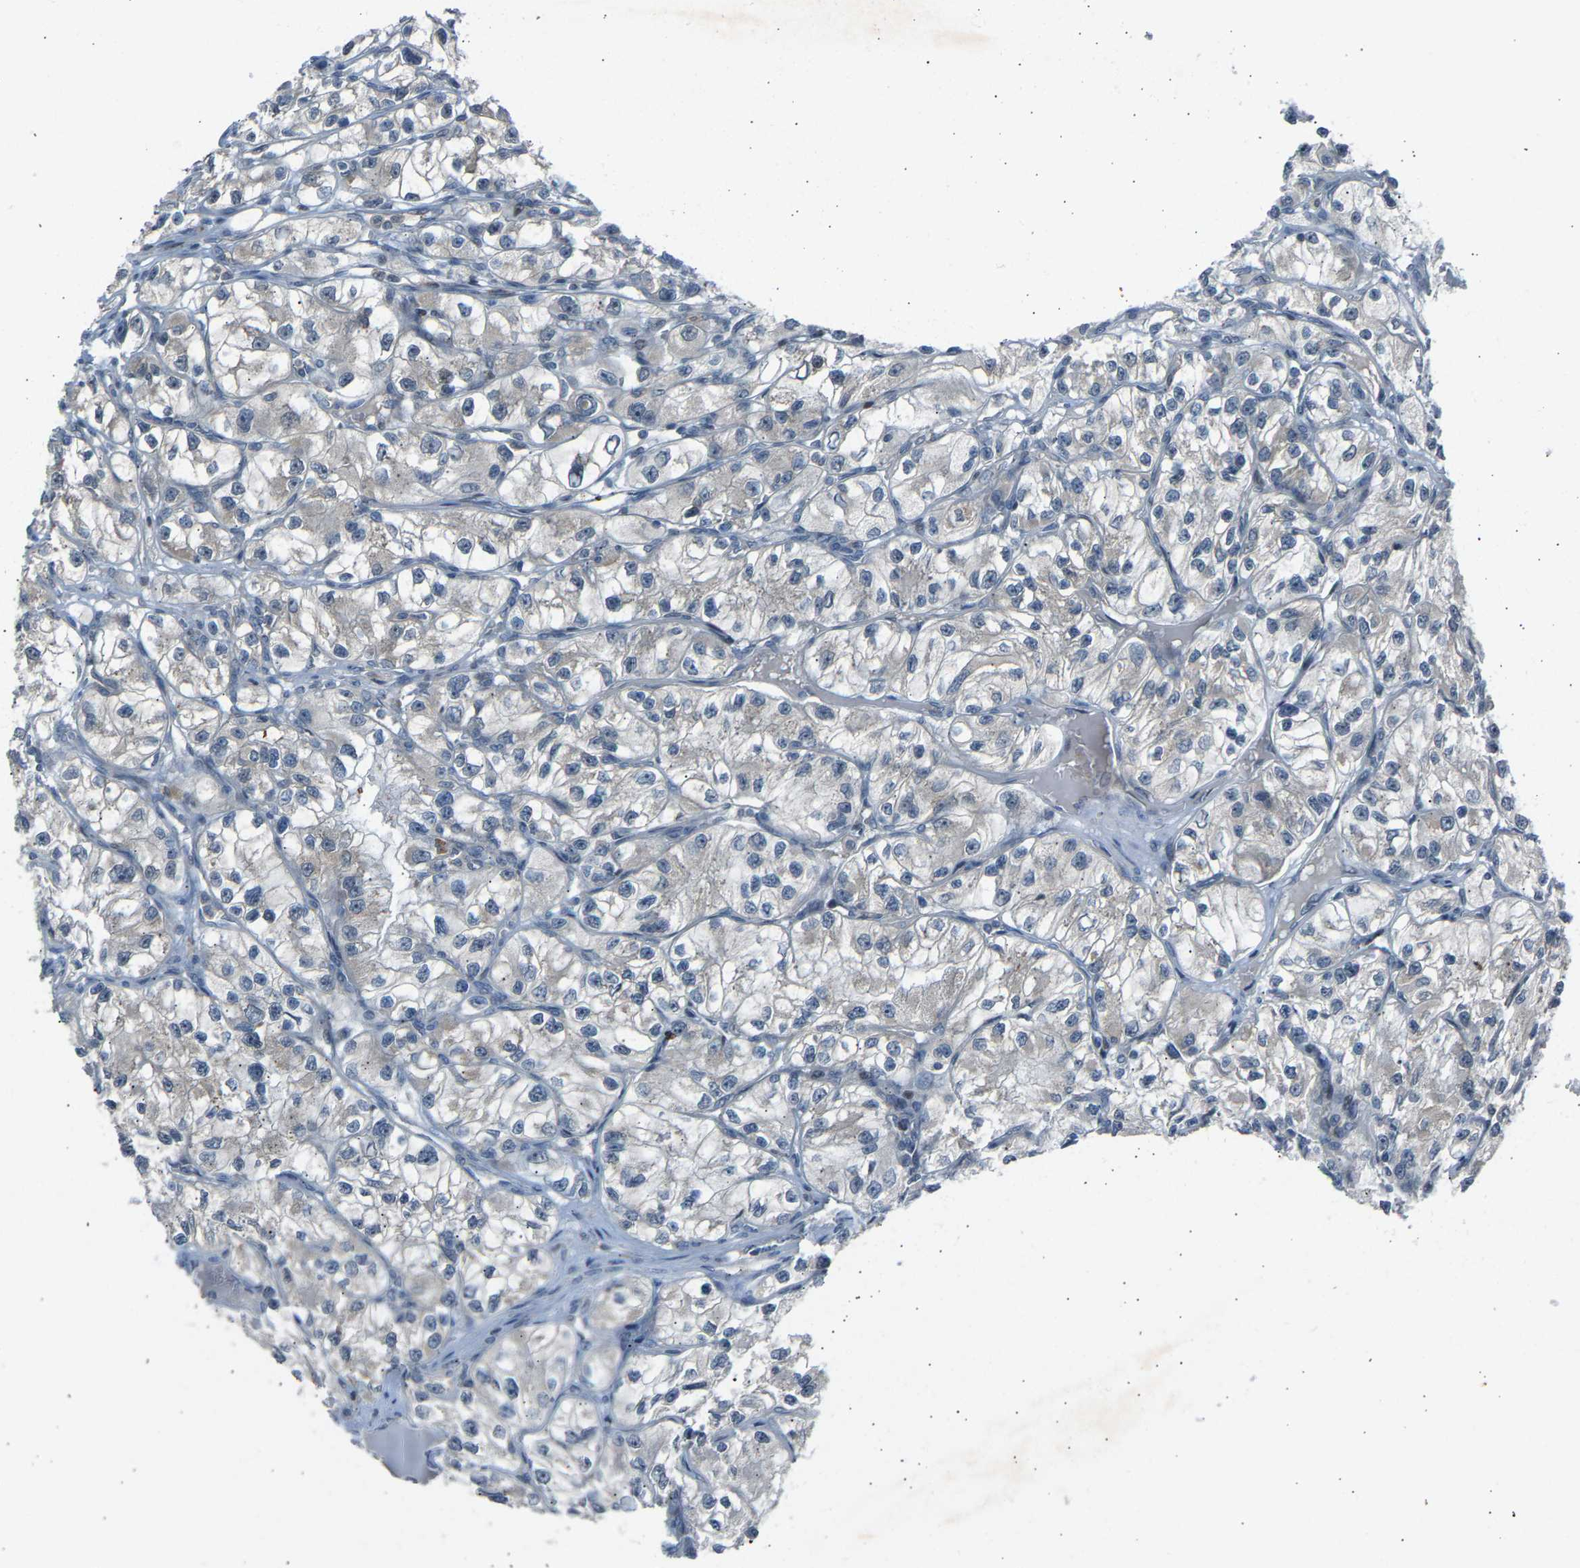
{"staining": {"intensity": "negative", "quantity": "none", "location": "none"}, "tissue": "renal cancer", "cell_type": "Tumor cells", "image_type": "cancer", "snomed": [{"axis": "morphology", "description": "Adenocarcinoma, NOS"}, {"axis": "topography", "description": "Kidney"}], "caption": "The immunohistochemistry (IHC) histopathology image has no significant positivity in tumor cells of renal cancer tissue.", "gene": "SLIRP", "patient": {"sex": "female", "age": 57}}